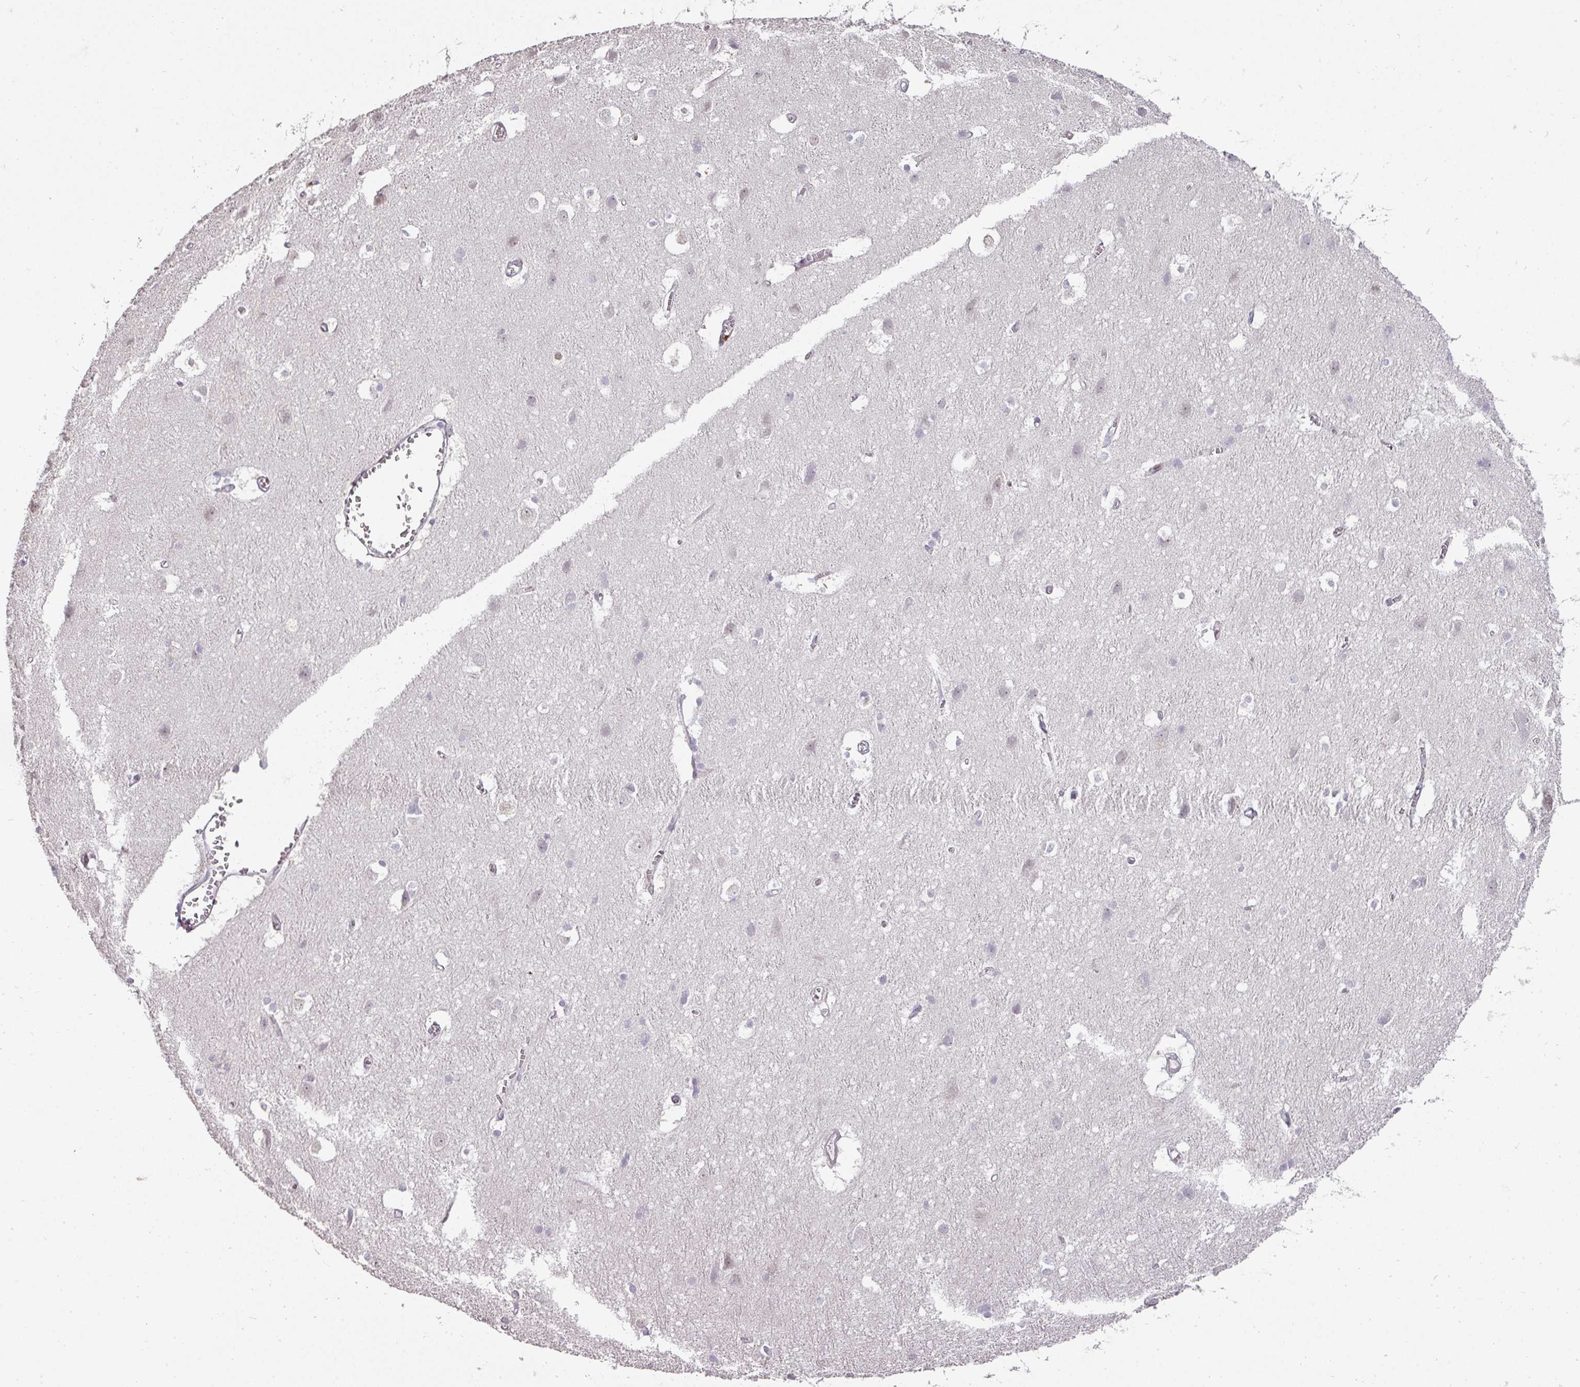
{"staining": {"intensity": "negative", "quantity": "none", "location": "none"}, "tissue": "cerebral cortex", "cell_type": "Endothelial cells", "image_type": "normal", "snomed": [{"axis": "morphology", "description": "Normal tissue, NOS"}, {"axis": "topography", "description": "Cerebral cortex"}], "caption": "Human cerebral cortex stained for a protein using immunohistochemistry reveals no expression in endothelial cells.", "gene": "BIK", "patient": {"sex": "male", "age": 54}}